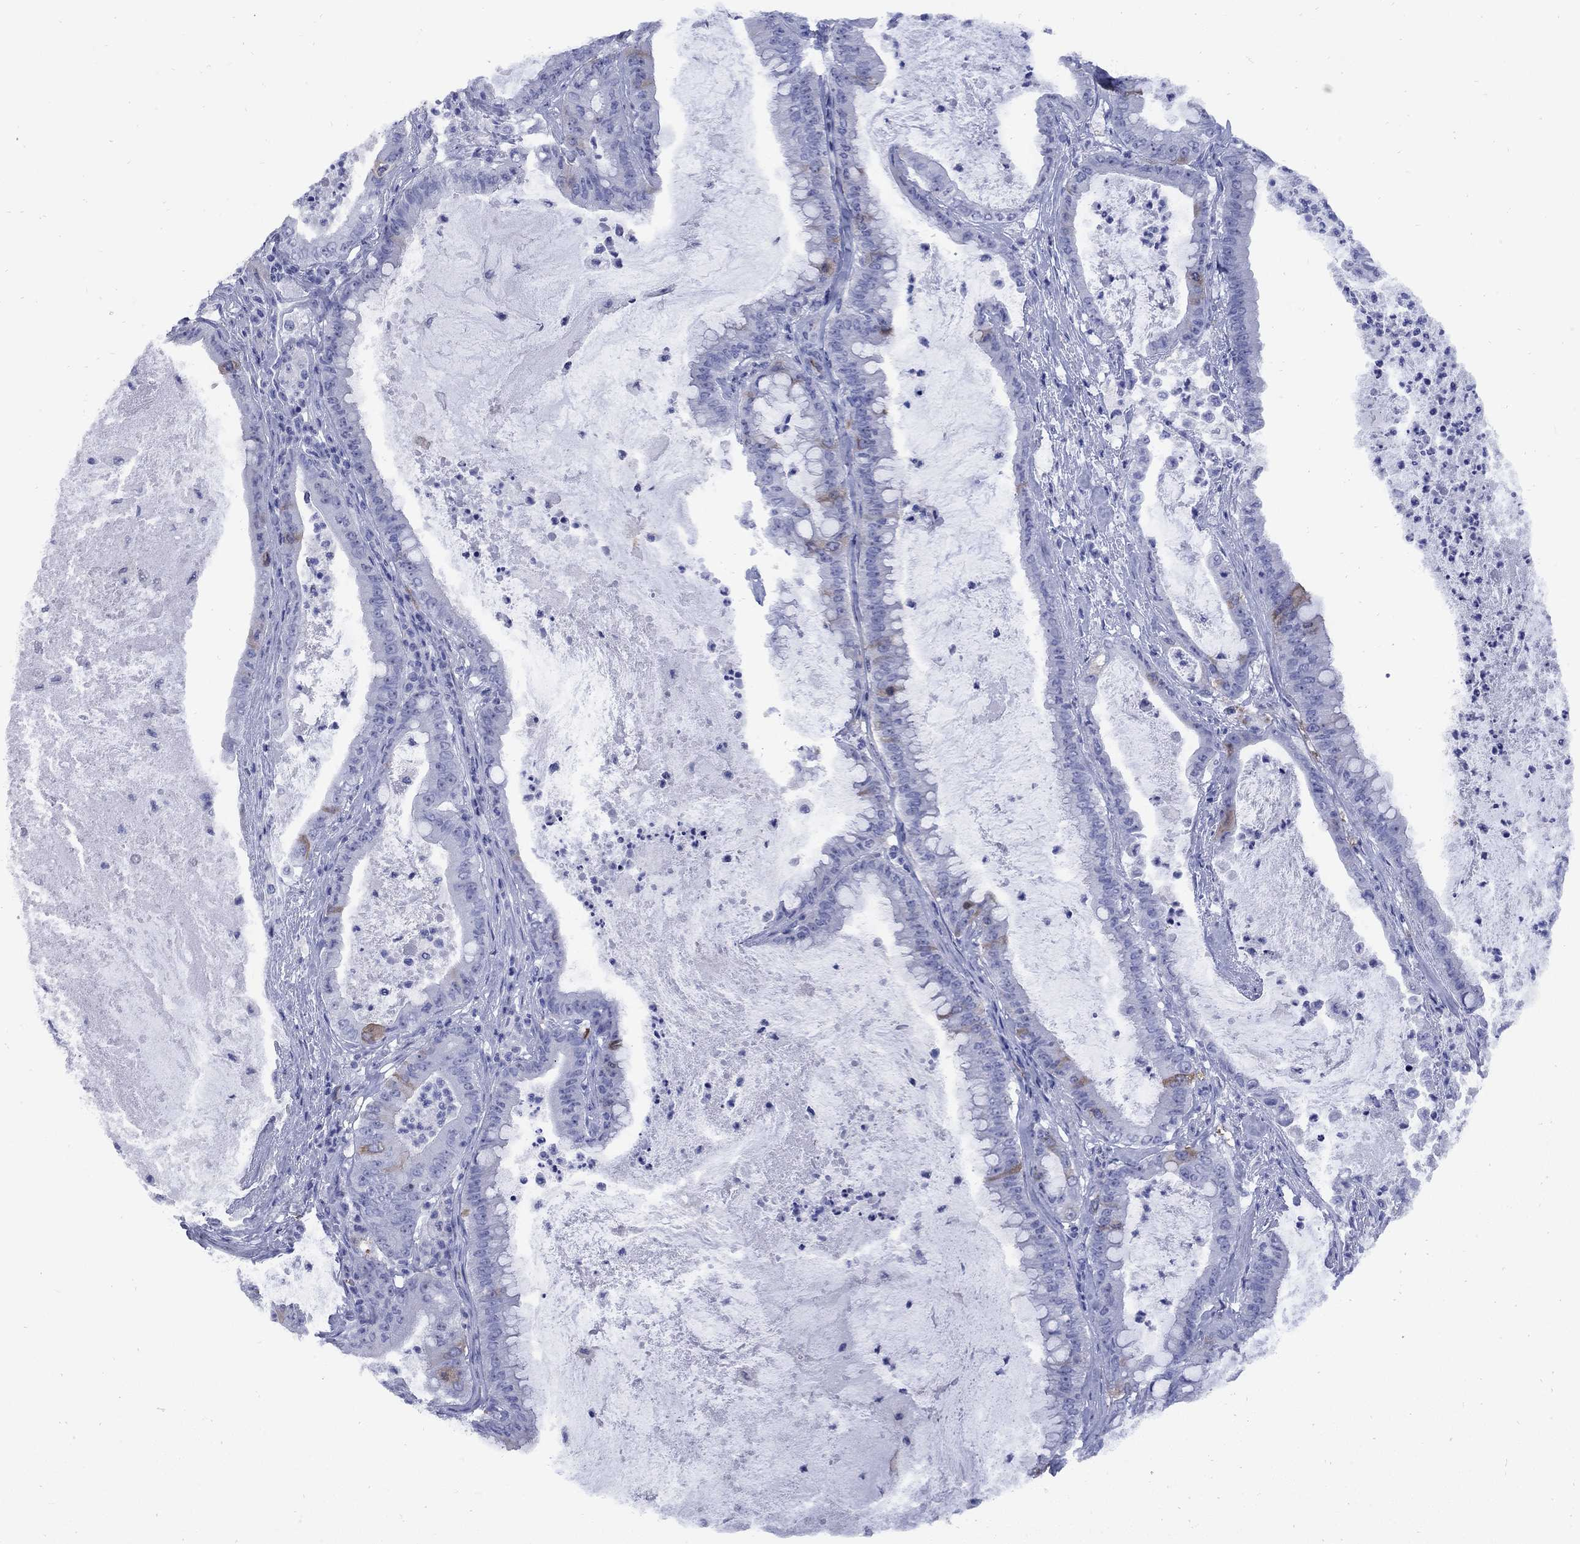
{"staining": {"intensity": "moderate", "quantity": "<25%", "location": "cytoplasmic/membranous"}, "tissue": "pancreatic cancer", "cell_type": "Tumor cells", "image_type": "cancer", "snomed": [{"axis": "morphology", "description": "Adenocarcinoma, NOS"}, {"axis": "topography", "description": "Pancreas"}], "caption": "A micrograph of human pancreatic cancer (adenocarcinoma) stained for a protein exhibits moderate cytoplasmic/membranous brown staining in tumor cells.", "gene": "TACC3", "patient": {"sex": "male", "age": 71}}